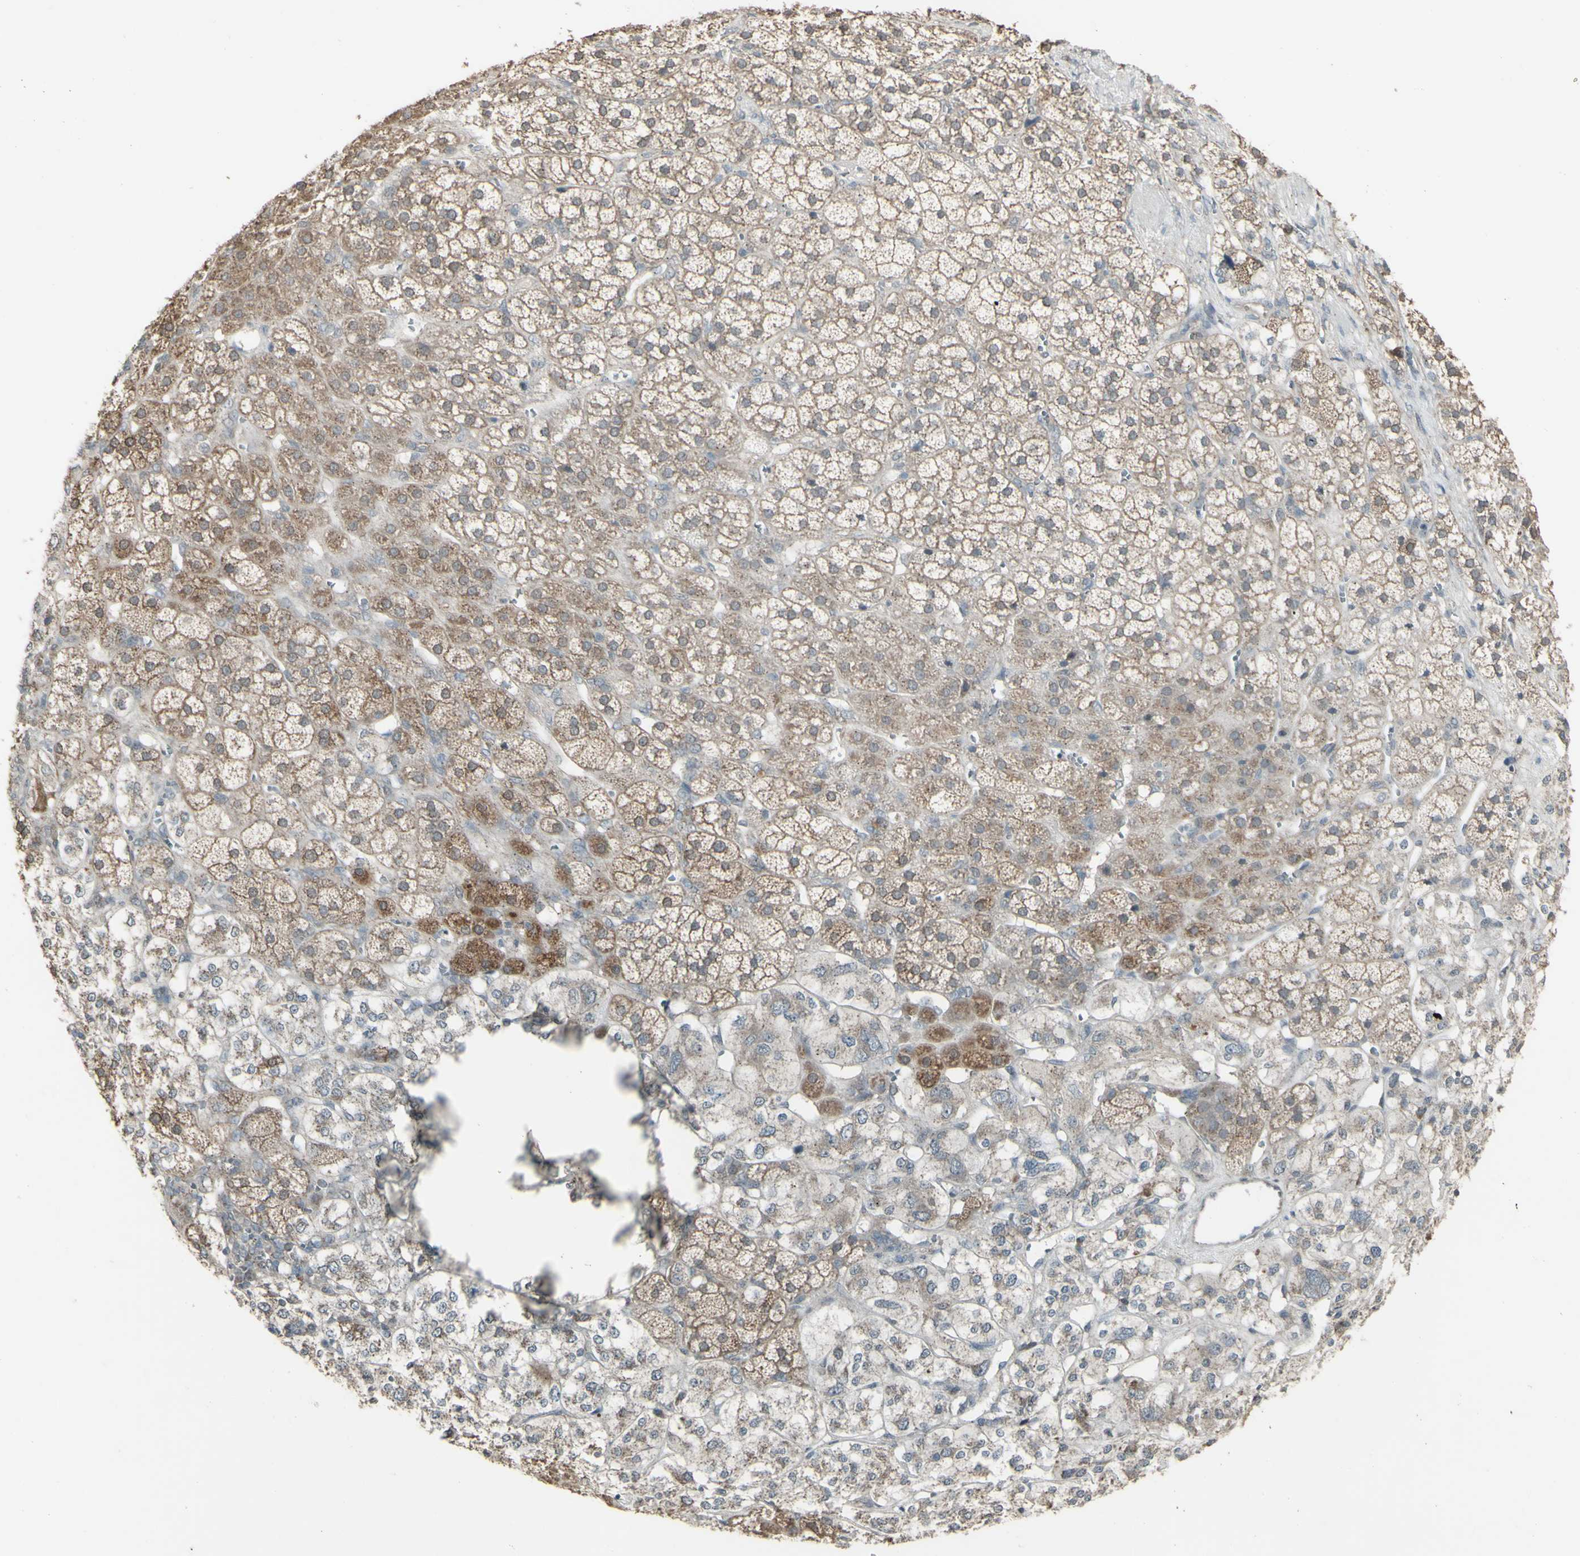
{"staining": {"intensity": "moderate", "quantity": ">75%", "location": "cytoplasmic/membranous"}, "tissue": "adrenal gland", "cell_type": "Glandular cells", "image_type": "normal", "snomed": [{"axis": "morphology", "description": "Normal tissue, NOS"}, {"axis": "topography", "description": "Adrenal gland"}], "caption": "A micrograph showing moderate cytoplasmic/membranous staining in approximately >75% of glandular cells in benign adrenal gland, as visualized by brown immunohistochemical staining.", "gene": "ENSG00000285526", "patient": {"sex": "male", "age": 56}}